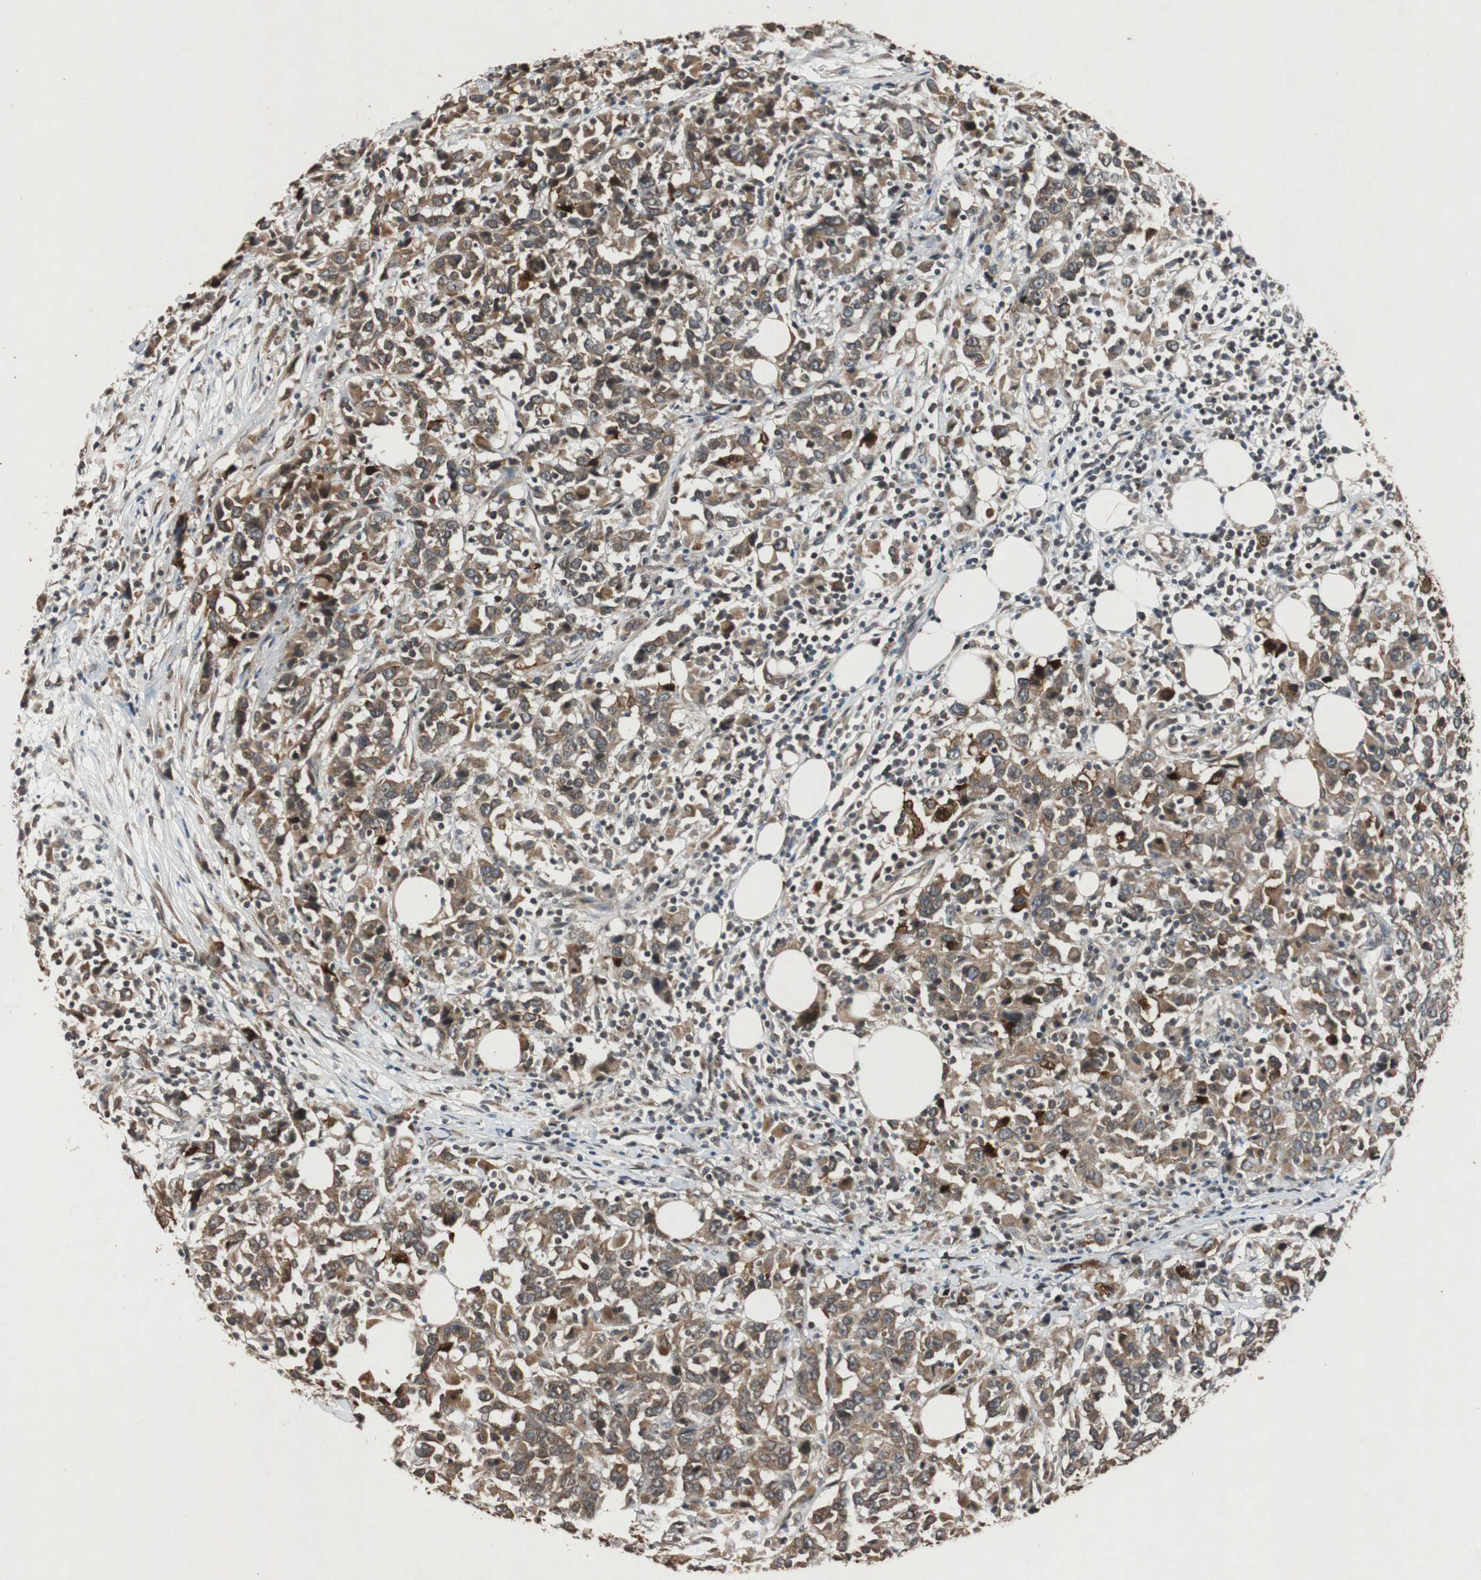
{"staining": {"intensity": "moderate", "quantity": ">75%", "location": "cytoplasmic/membranous"}, "tissue": "urothelial cancer", "cell_type": "Tumor cells", "image_type": "cancer", "snomed": [{"axis": "morphology", "description": "Urothelial carcinoma, High grade"}, {"axis": "topography", "description": "Urinary bladder"}], "caption": "A brown stain highlights moderate cytoplasmic/membranous staining of a protein in high-grade urothelial carcinoma tumor cells.", "gene": "SLIT2", "patient": {"sex": "male", "age": 61}}